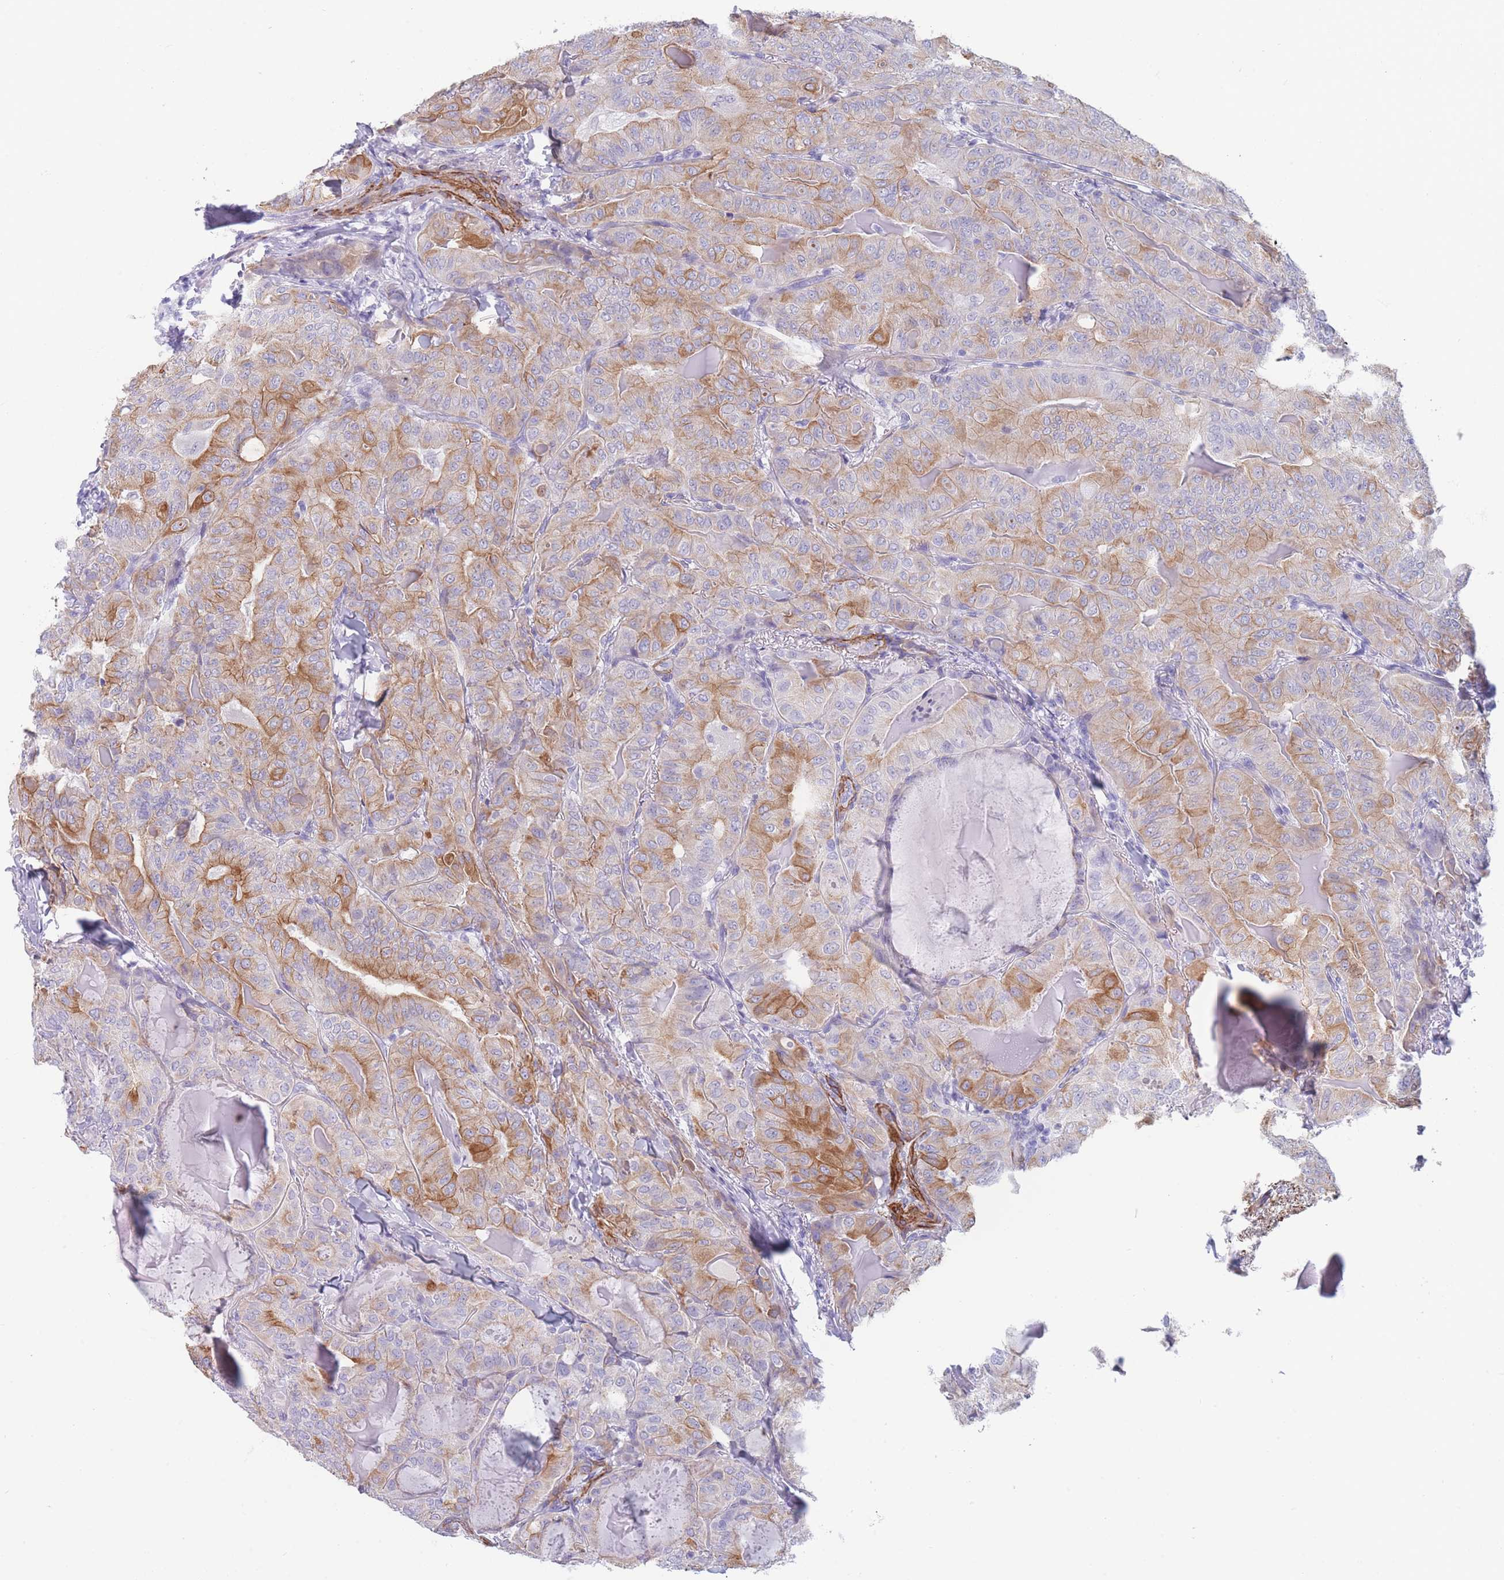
{"staining": {"intensity": "moderate", "quantity": "25%-75%", "location": "cytoplasmic/membranous"}, "tissue": "thyroid cancer", "cell_type": "Tumor cells", "image_type": "cancer", "snomed": [{"axis": "morphology", "description": "Papillary adenocarcinoma, NOS"}, {"axis": "topography", "description": "Thyroid gland"}], "caption": "Protein expression analysis of human thyroid cancer (papillary adenocarcinoma) reveals moderate cytoplasmic/membranous positivity in approximately 25%-75% of tumor cells.", "gene": "FPGS", "patient": {"sex": "female", "age": 68}}